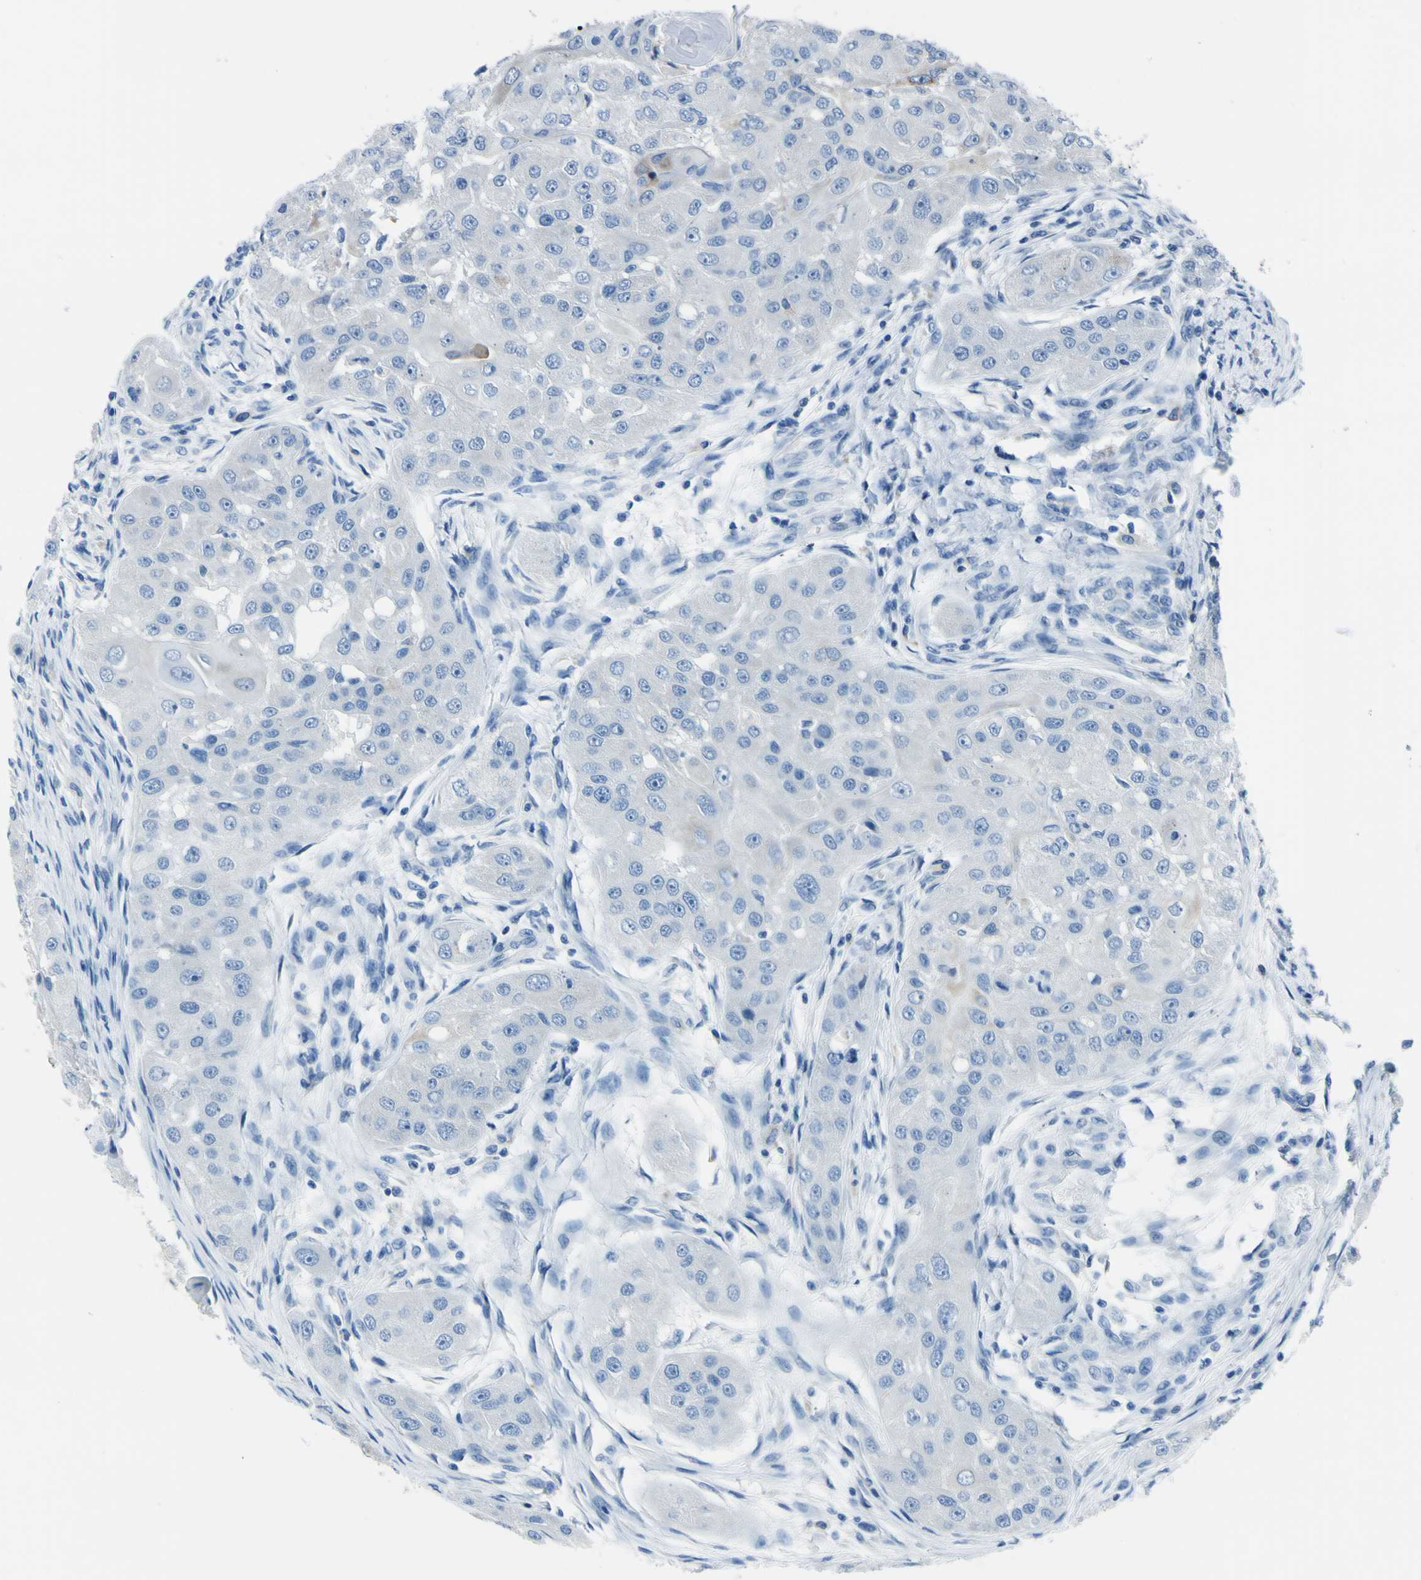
{"staining": {"intensity": "negative", "quantity": "none", "location": "none"}, "tissue": "head and neck cancer", "cell_type": "Tumor cells", "image_type": "cancer", "snomed": [{"axis": "morphology", "description": "Normal tissue, NOS"}, {"axis": "morphology", "description": "Squamous cell carcinoma, NOS"}, {"axis": "topography", "description": "Skeletal muscle"}, {"axis": "topography", "description": "Head-Neck"}], "caption": "A photomicrograph of head and neck squamous cell carcinoma stained for a protein reveals no brown staining in tumor cells.", "gene": "ACSL1", "patient": {"sex": "male", "age": 51}}